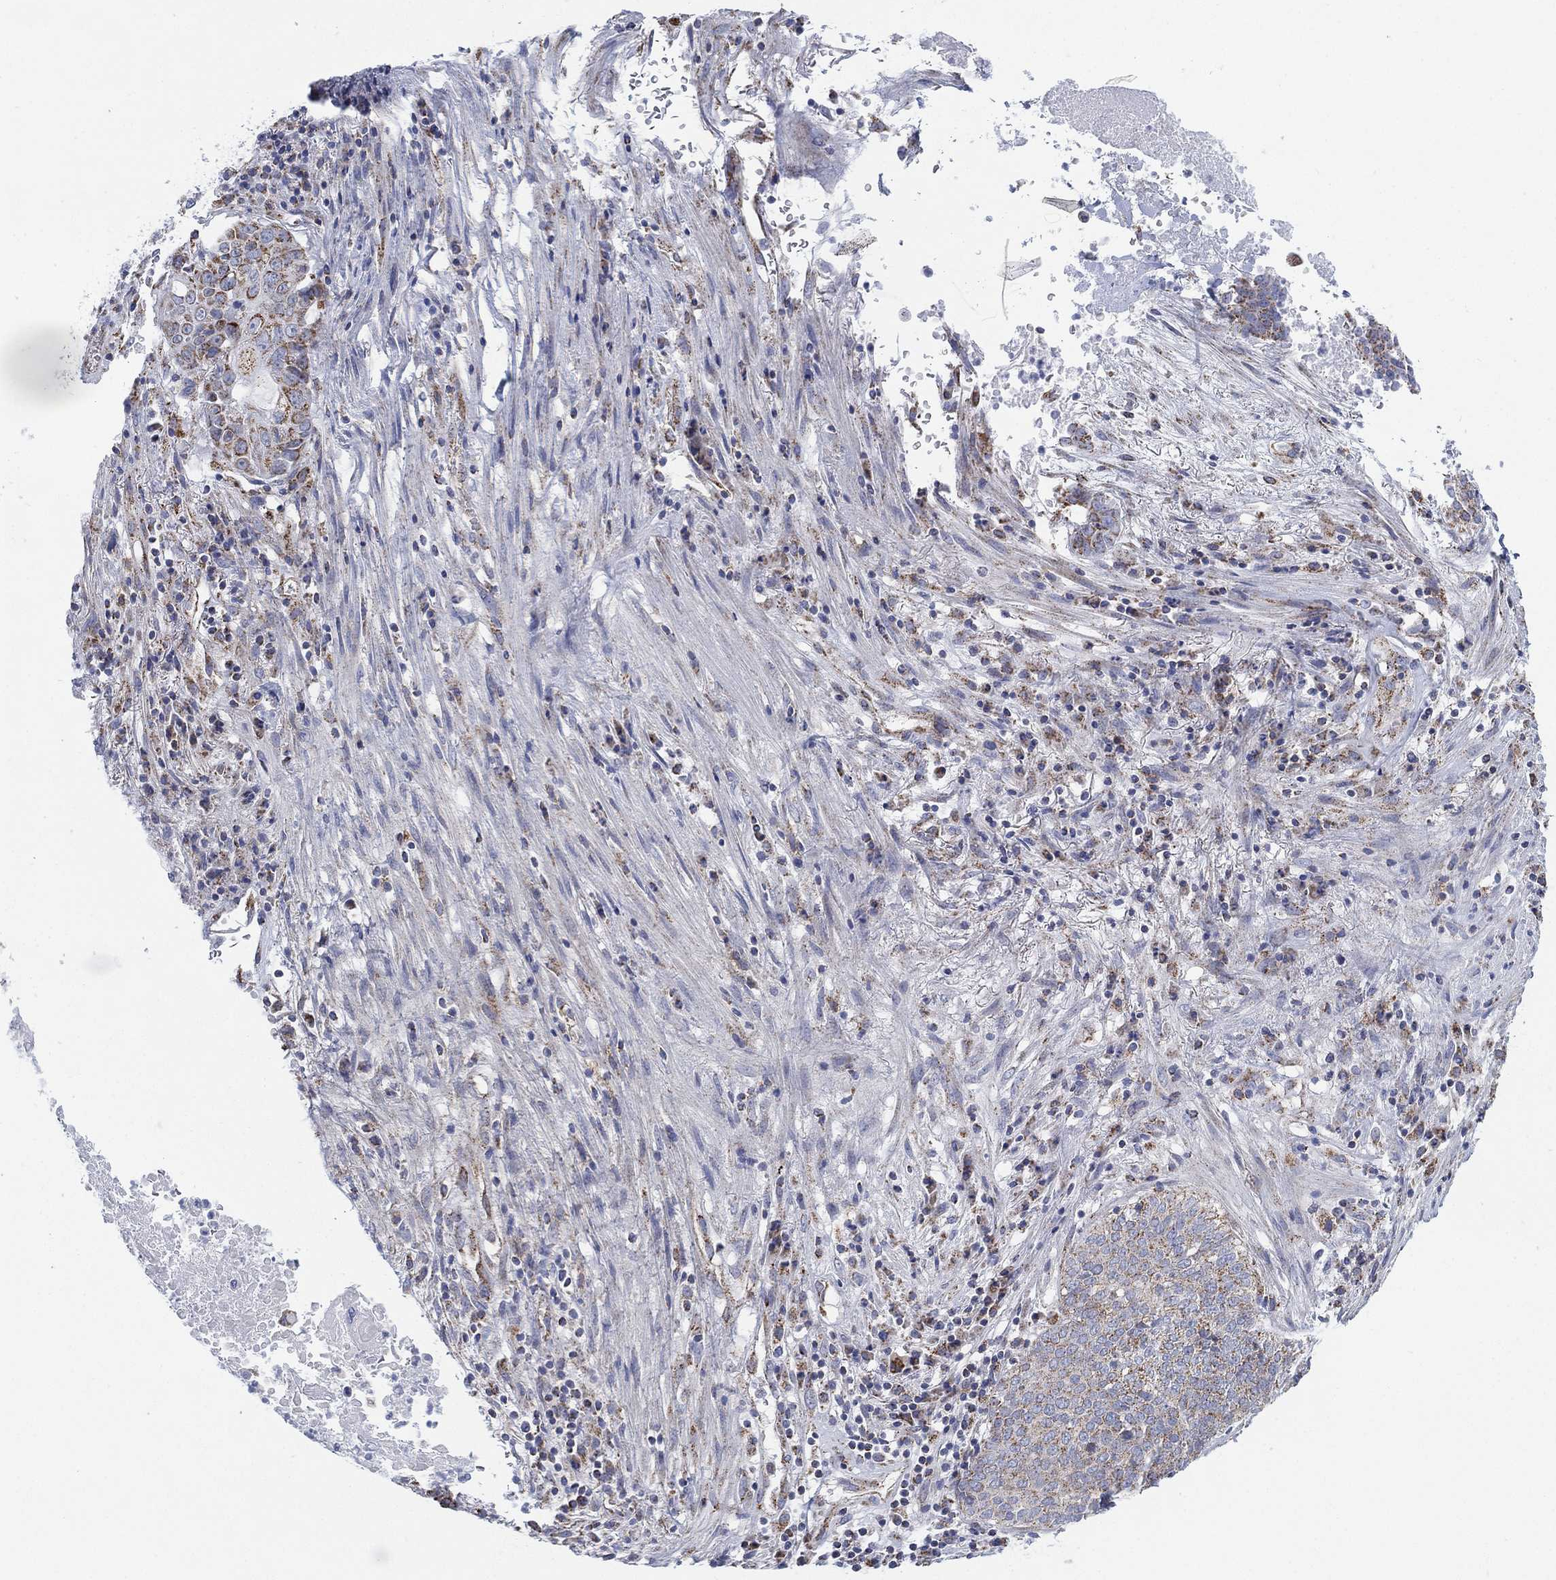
{"staining": {"intensity": "moderate", "quantity": "<25%", "location": "cytoplasmic/membranous"}, "tissue": "lung cancer", "cell_type": "Tumor cells", "image_type": "cancer", "snomed": [{"axis": "morphology", "description": "Squamous cell carcinoma, NOS"}, {"axis": "topography", "description": "Lung"}], "caption": "Tumor cells show low levels of moderate cytoplasmic/membranous expression in about <25% of cells in human lung squamous cell carcinoma.", "gene": "INA", "patient": {"sex": "male", "age": 64}}